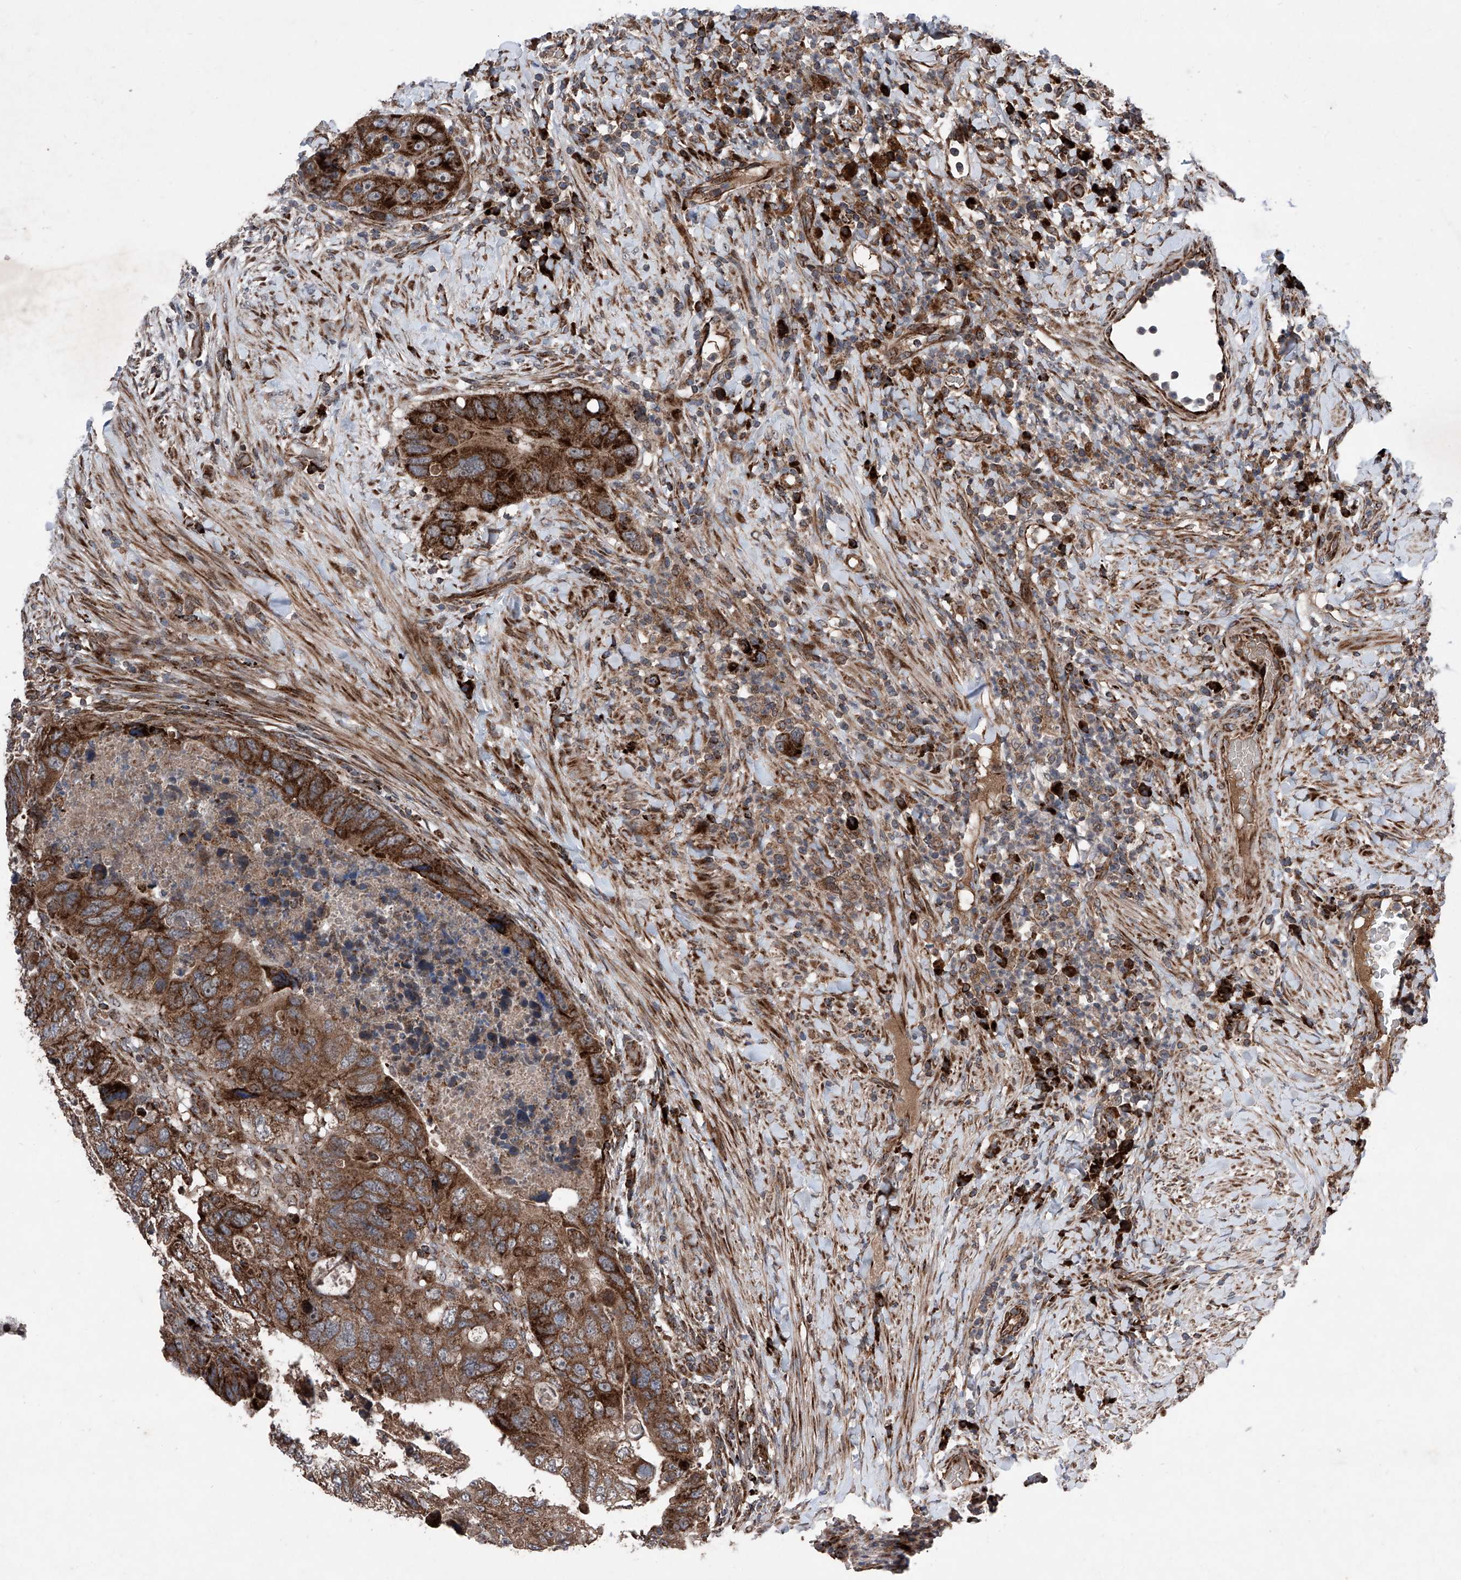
{"staining": {"intensity": "strong", "quantity": ">75%", "location": "cytoplasmic/membranous"}, "tissue": "colorectal cancer", "cell_type": "Tumor cells", "image_type": "cancer", "snomed": [{"axis": "morphology", "description": "Adenocarcinoma, NOS"}, {"axis": "topography", "description": "Rectum"}], "caption": "A histopathology image of human adenocarcinoma (colorectal) stained for a protein exhibits strong cytoplasmic/membranous brown staining in tumor cells.", "gene": "DAD1", "patient": {"sex": "male", "age": 59}}